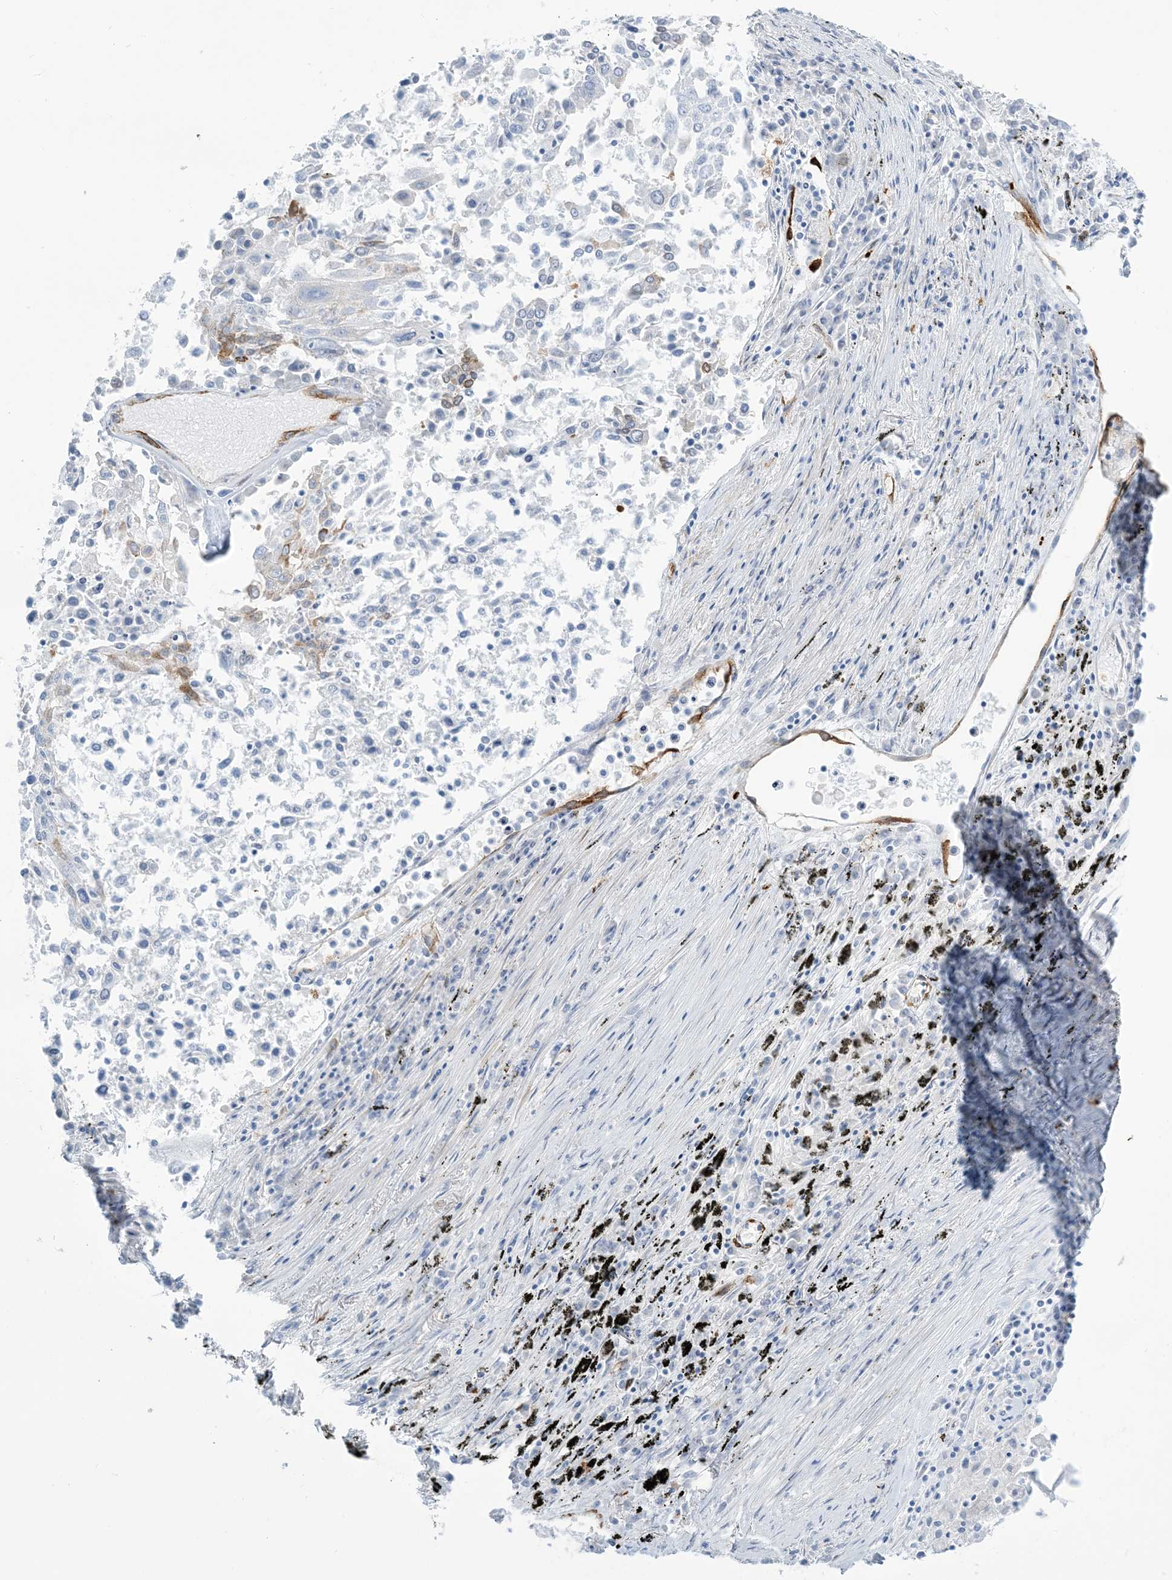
{"staining": {"intensity": "negative", "quantity": "none", "location": "none"}, "tissue": "lung cancer", "cell_type": "Tumor cells", "image_type": "cancer", "snomed": [{"axis": "morphology", "description": "Squamous cell carcinoma, NOS"}, {"axis": "topography", "description": "Lung"}], "caption": "Lung cancer stained for a protein using IHC exhibits no expression tumor cells.", "gene": "EPS8L3", "patient": {"sex": "male", "age": 65}}